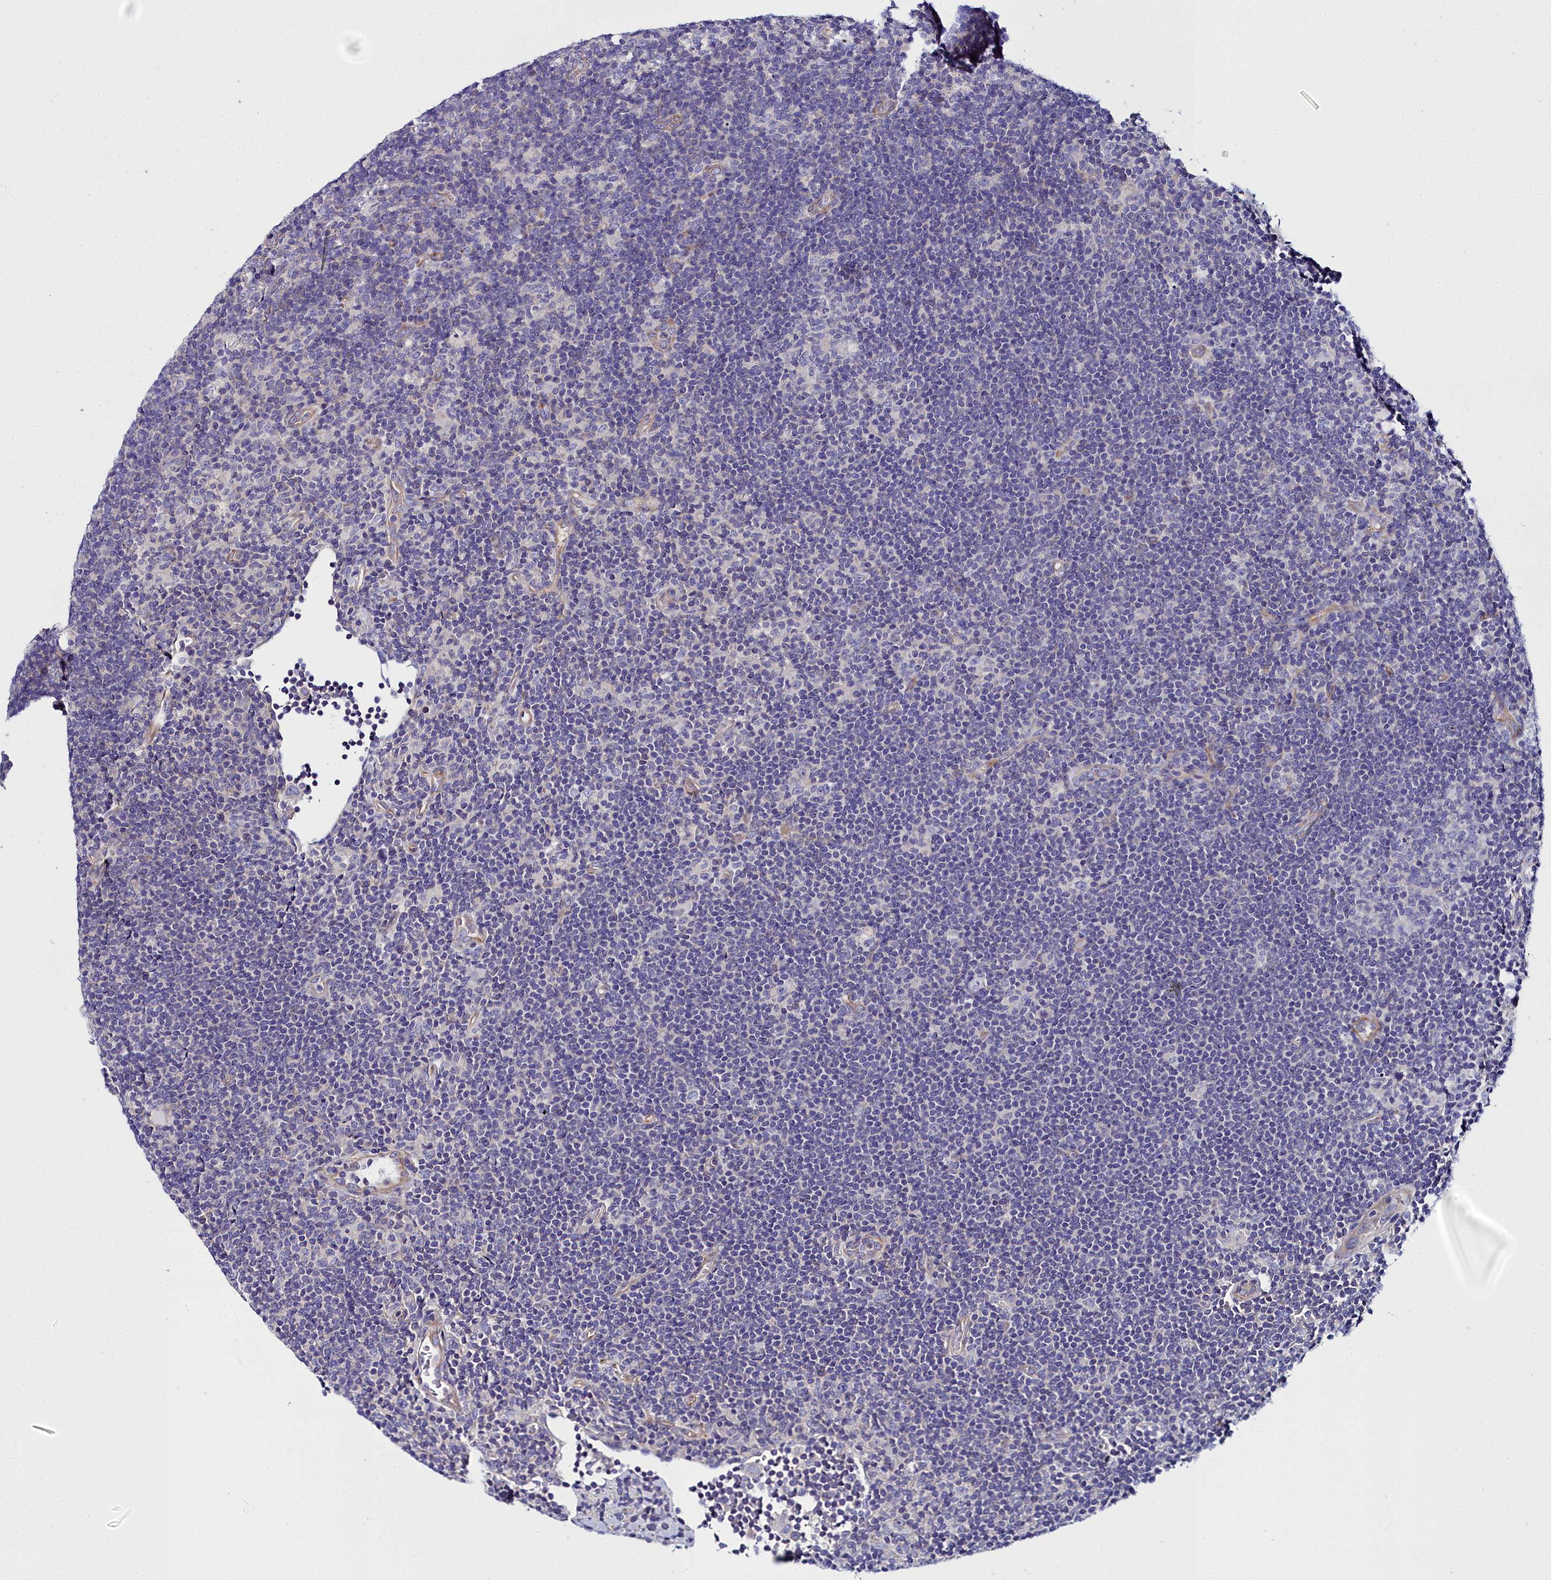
{"staining": {"intensity": "negative", "quantity": "none", "location": "none"}, "tissue": "lymphoma", "cell_type": "Tumor cells", "image_type": "cancer", "snomed": [{"axis": "morphology", "description": "Hodgkin's disease, NOS"}, {"axis": "topography", "description": "Lymph node"}], "caption": "Immunohistochemistry micrograph of neoplastic tissue: human Hodgkin's disease stained with DAB shows no significant protein staining in tumor cells. Nuclei are stained in blue.", "gene": "FADS3", "patient": {"sex": "female", "age": 57}}